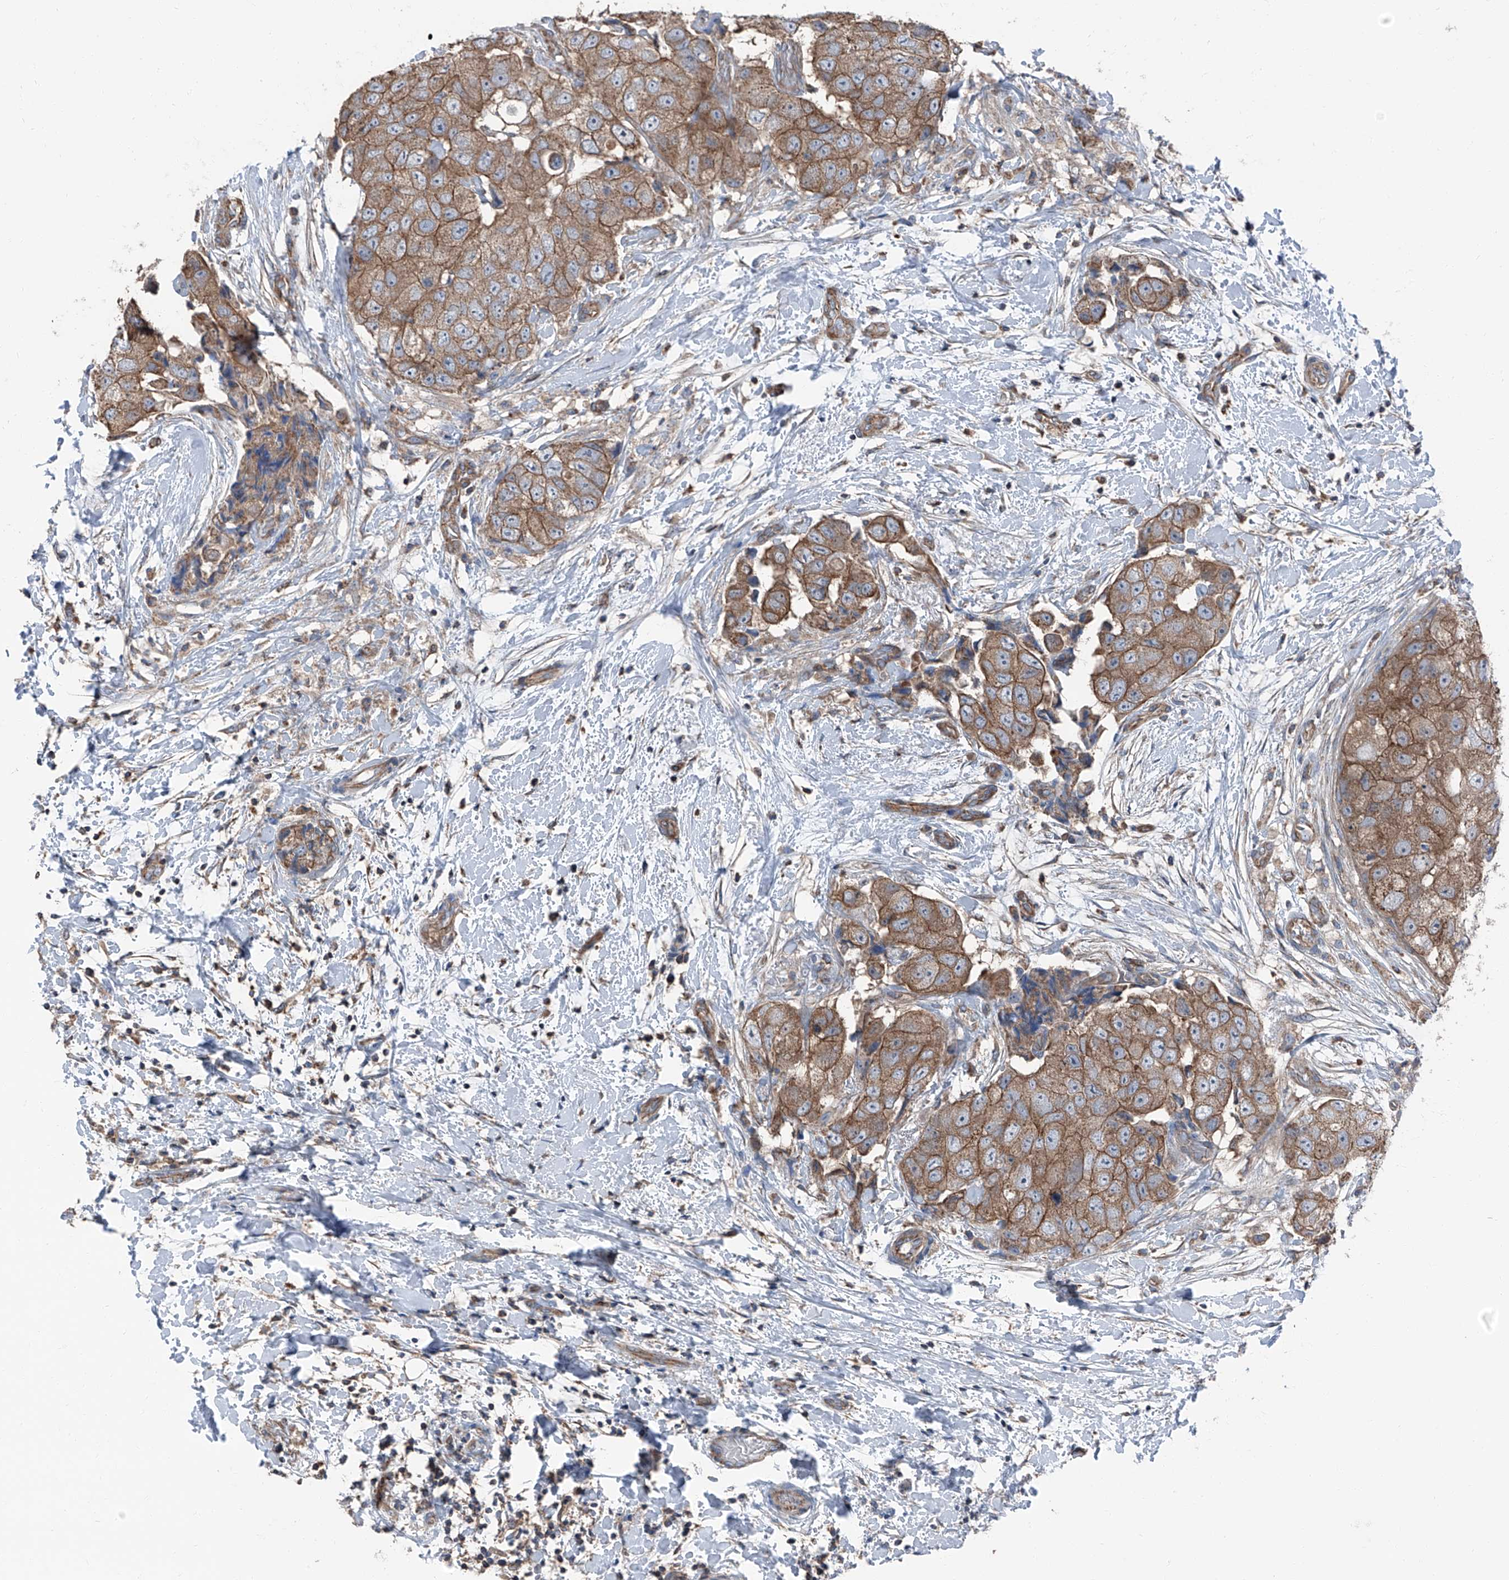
{"staining": {"intensity": "moderate", "quantity": ">75%", "location": "cytoplasmic/membranous"}, "tissue": "breast cancer", "cell_type": "Tumor cells", "image_type": "cancer", "snomed": [{"axis": "morphology", "description": "Normal tissue, NOS"}, {"axis": "morphology", "description": "Duct carcinoma"}, {"axis": "topography", "description": "Breast"}], "caption": "A micrograph of human invasive ductal carcinoma (breast) stained for a protein displays moderate cytoplasmic/membranous brown staining in tumor cells.", "gene": "GPR142", "patient": {"sex": "female", "age": 62}}